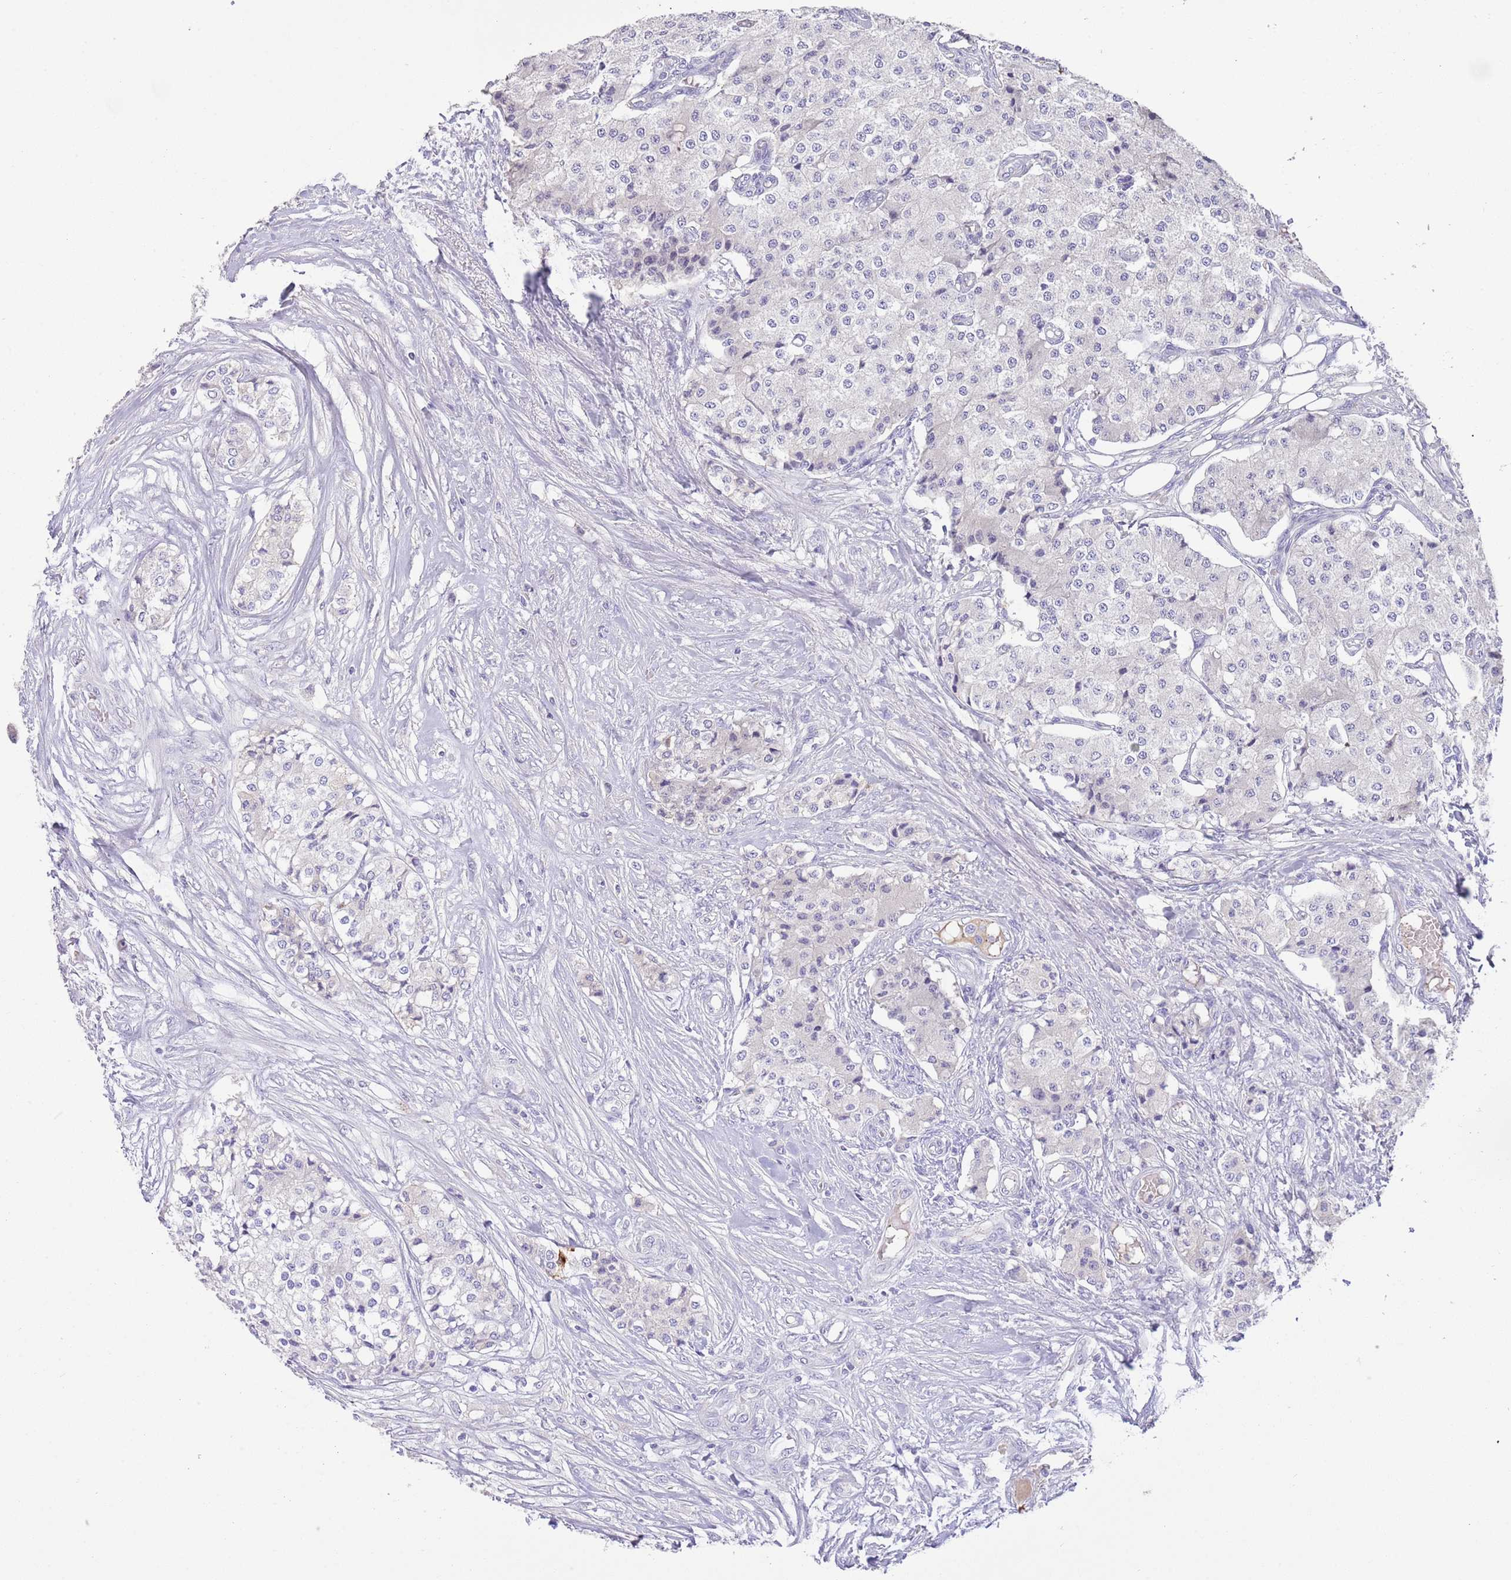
{"staining": {"intensity": "negative", "quantity": "none", "location": "none"}, "tissue": "carcinoid", "cell_type": "Tumor cells", "image_type": "cancer", "snomed": [{"axis": "morphology", "description": "Carcinoid, malignant, NOS"}, {"axis": "topography", "description": "Colon"}], "caption": "The image demonstrates no significant positivity in tumor cells of carcinoid. The staining was performed using DAB (3,3'-diaminobenzidine) to visualize the protein expression in brown, while the nuclei were stained in blue with hematoxylin (Magnification: 20x).", "gene": "IGFL4", "patient": {"sex": "female", "age": 52}}